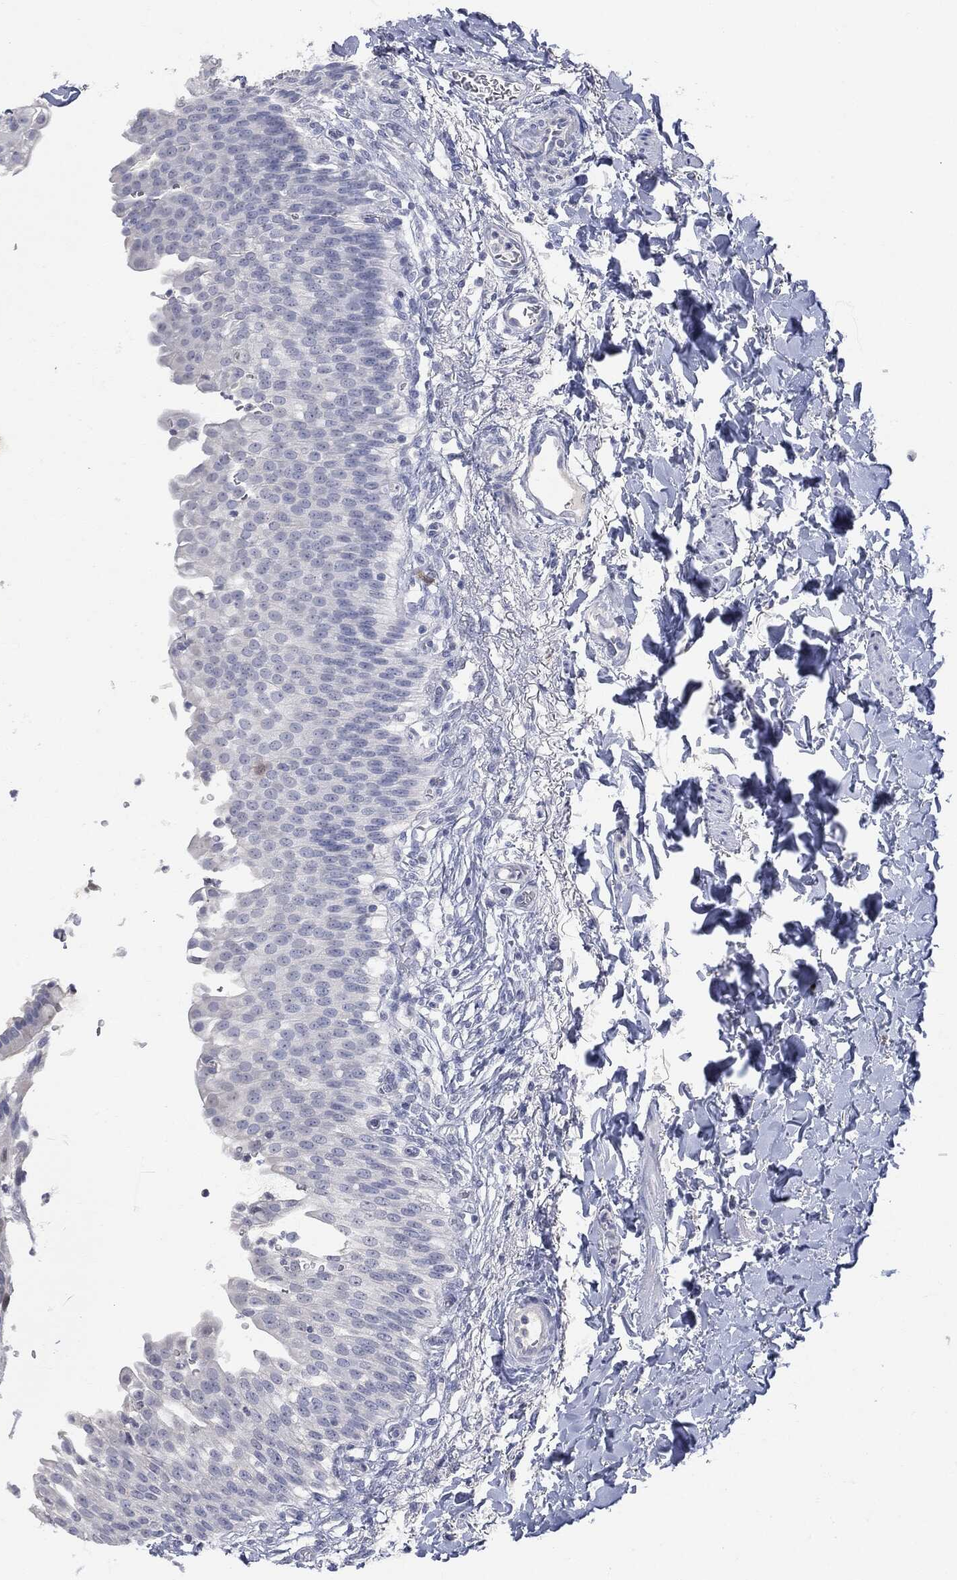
{"staining": {"intensity": "negative", "quantity": "none", "location": "none"}, "tissue": "urinary bladder", "cell_type": "Urothelial cells", "image_type": "normal", "snomed": [{"axis": "morphology", "description": "Normal tissue, NOS"}, {"axis": "topography", "description": "Urinary bladder"}], "caption": "Micrograph shows no significant protein positivity in urothelial cells of benign urinary bladder.", "gene": "UBE2C", "patient": {"sex": "female", "age": 60}}